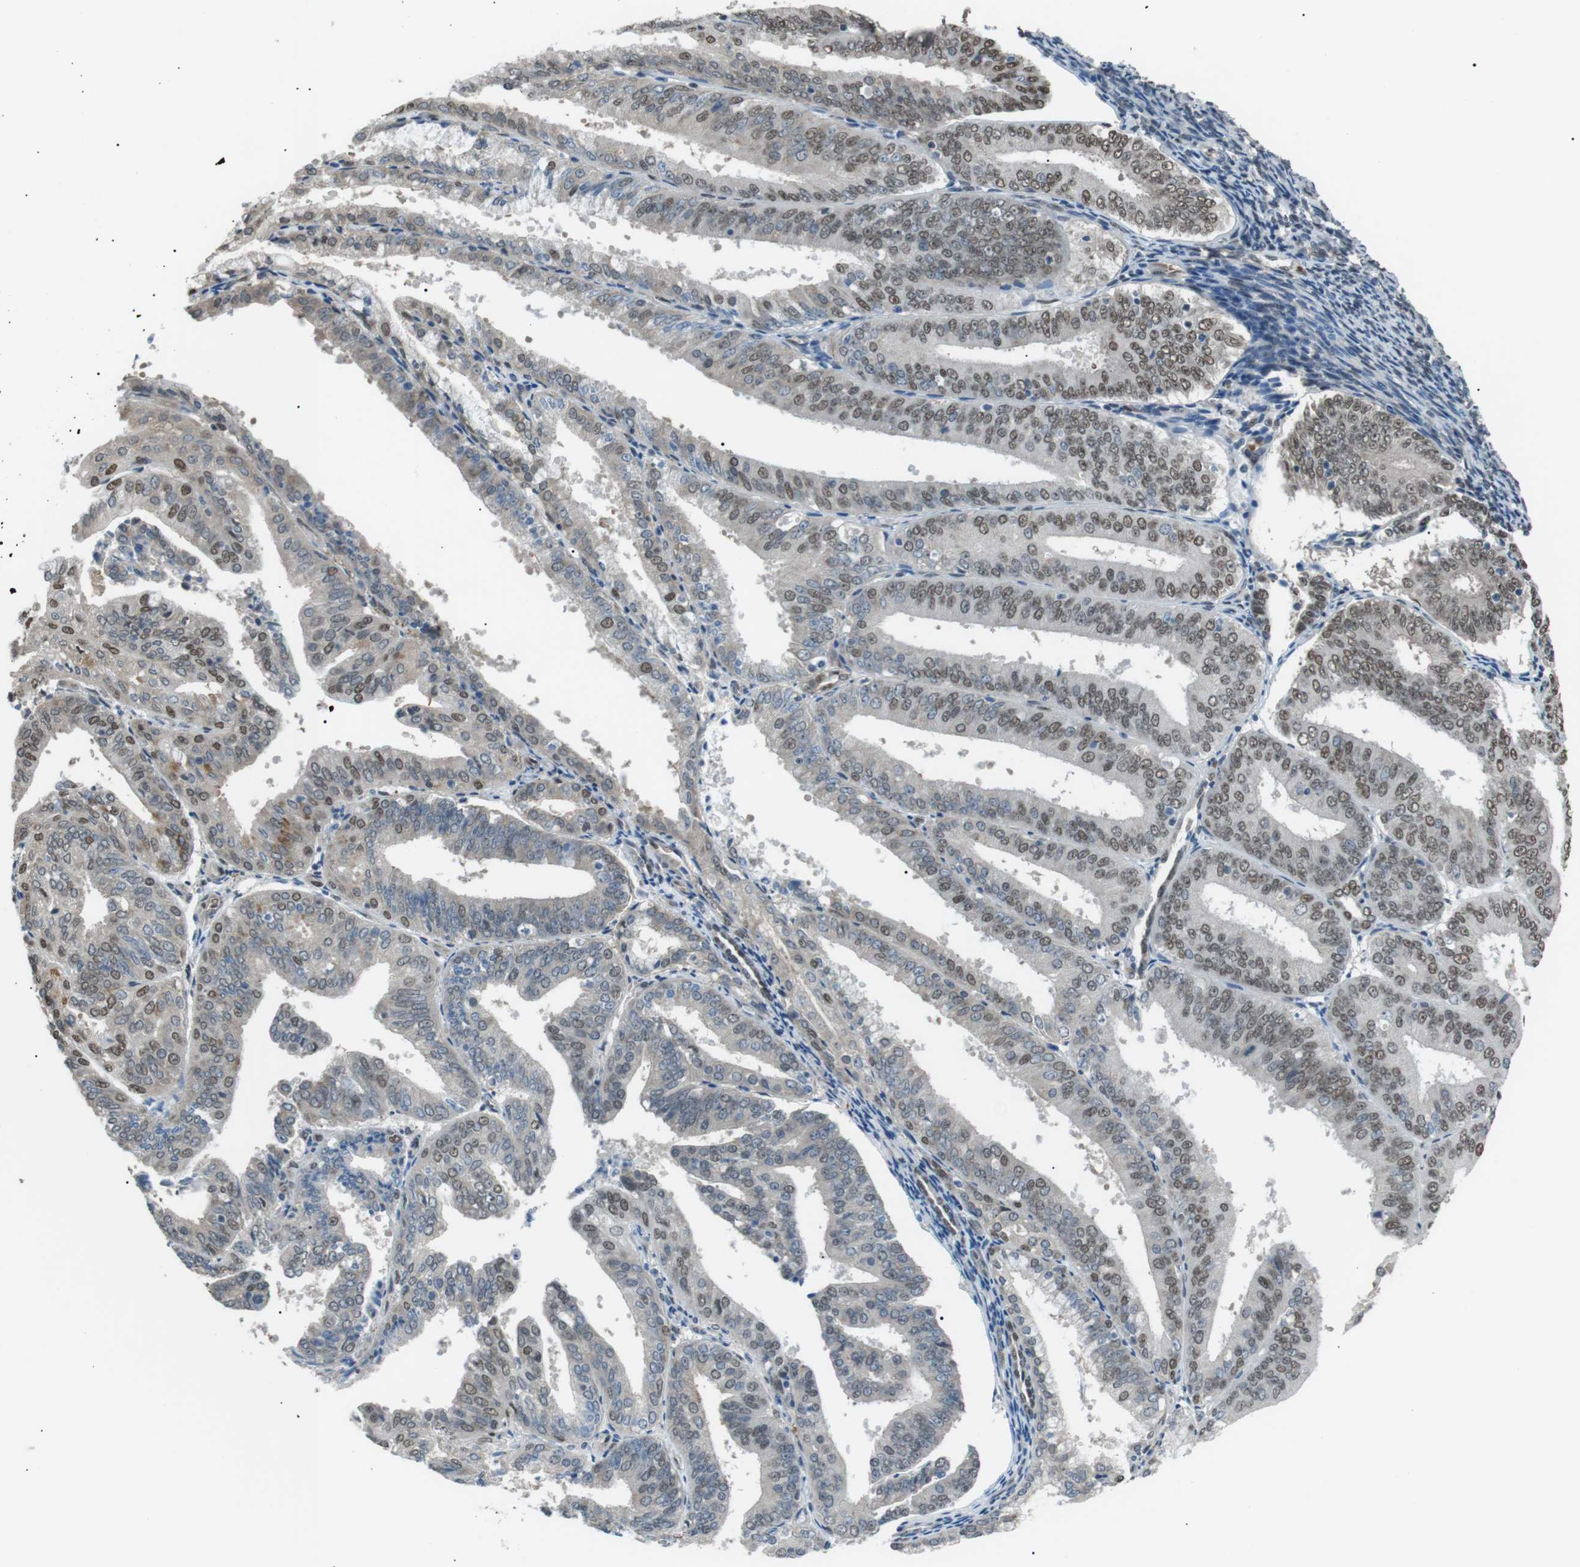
{"staining": {"intensity": "weak", "quantity": "25%-75%", "location": "nuclear"}, "tissue": "endometrial cancer", "cell_type": "Tumor cells", "image_type": "cancer", "snomed": [{"axis": "morphology", "description": "Adenocarcinoma, NOS"}, {"axis": "topography", "description": "Endometrium"}], "caption": "IHC micrograph of endometrial cancer (adenocarcinoma) stained for a protein (brown), which shows low levels of weak nuclear staining in about 25%-75% of tumor cells.", "gene": "SRPK2", "patient": {"sex": "female", "age": 63}}